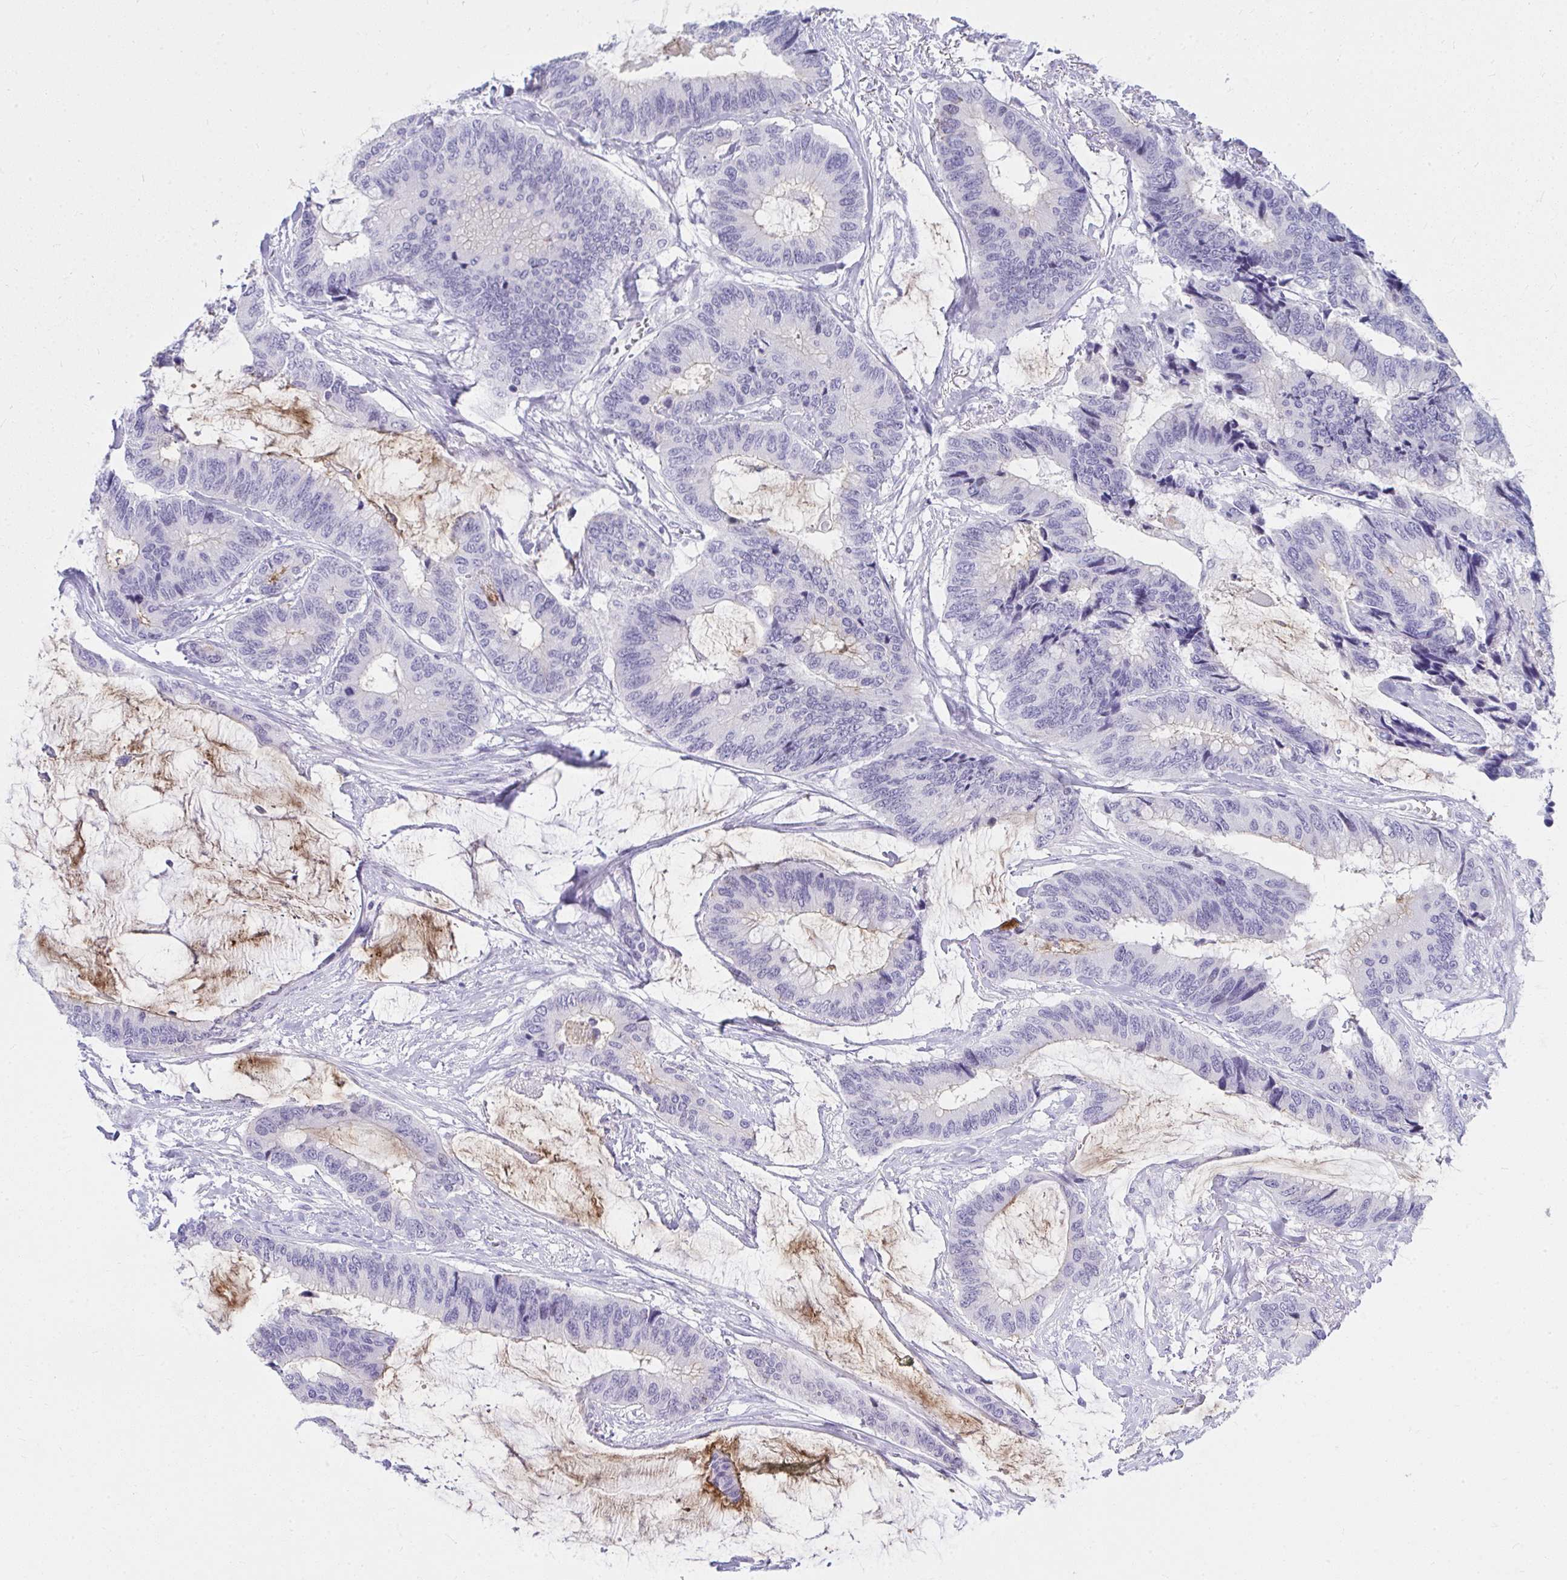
{"staining": {"intensity": "negative", "quantity": "none", "location": "none"}, "tissue": "colorectal cancer", "cell_type": "Tumor cells", "image_type": "cancer", "snomed": [{"axis": "morphology", "description": "Adenocarcinoma, NOS"}, {"axis": "topography", "description": "Rectum"}], "caption": "High magnification brightfield microscopy of adenocarcinoma (colorectal) stained with DAB (3,3'-diaminobenzidine) (brown) and counterstained with hematoxylin (blue): tumor cells show no significant positivity.", "gene": "OR5F1", "patient": {"sex": "female", "age": 59}}